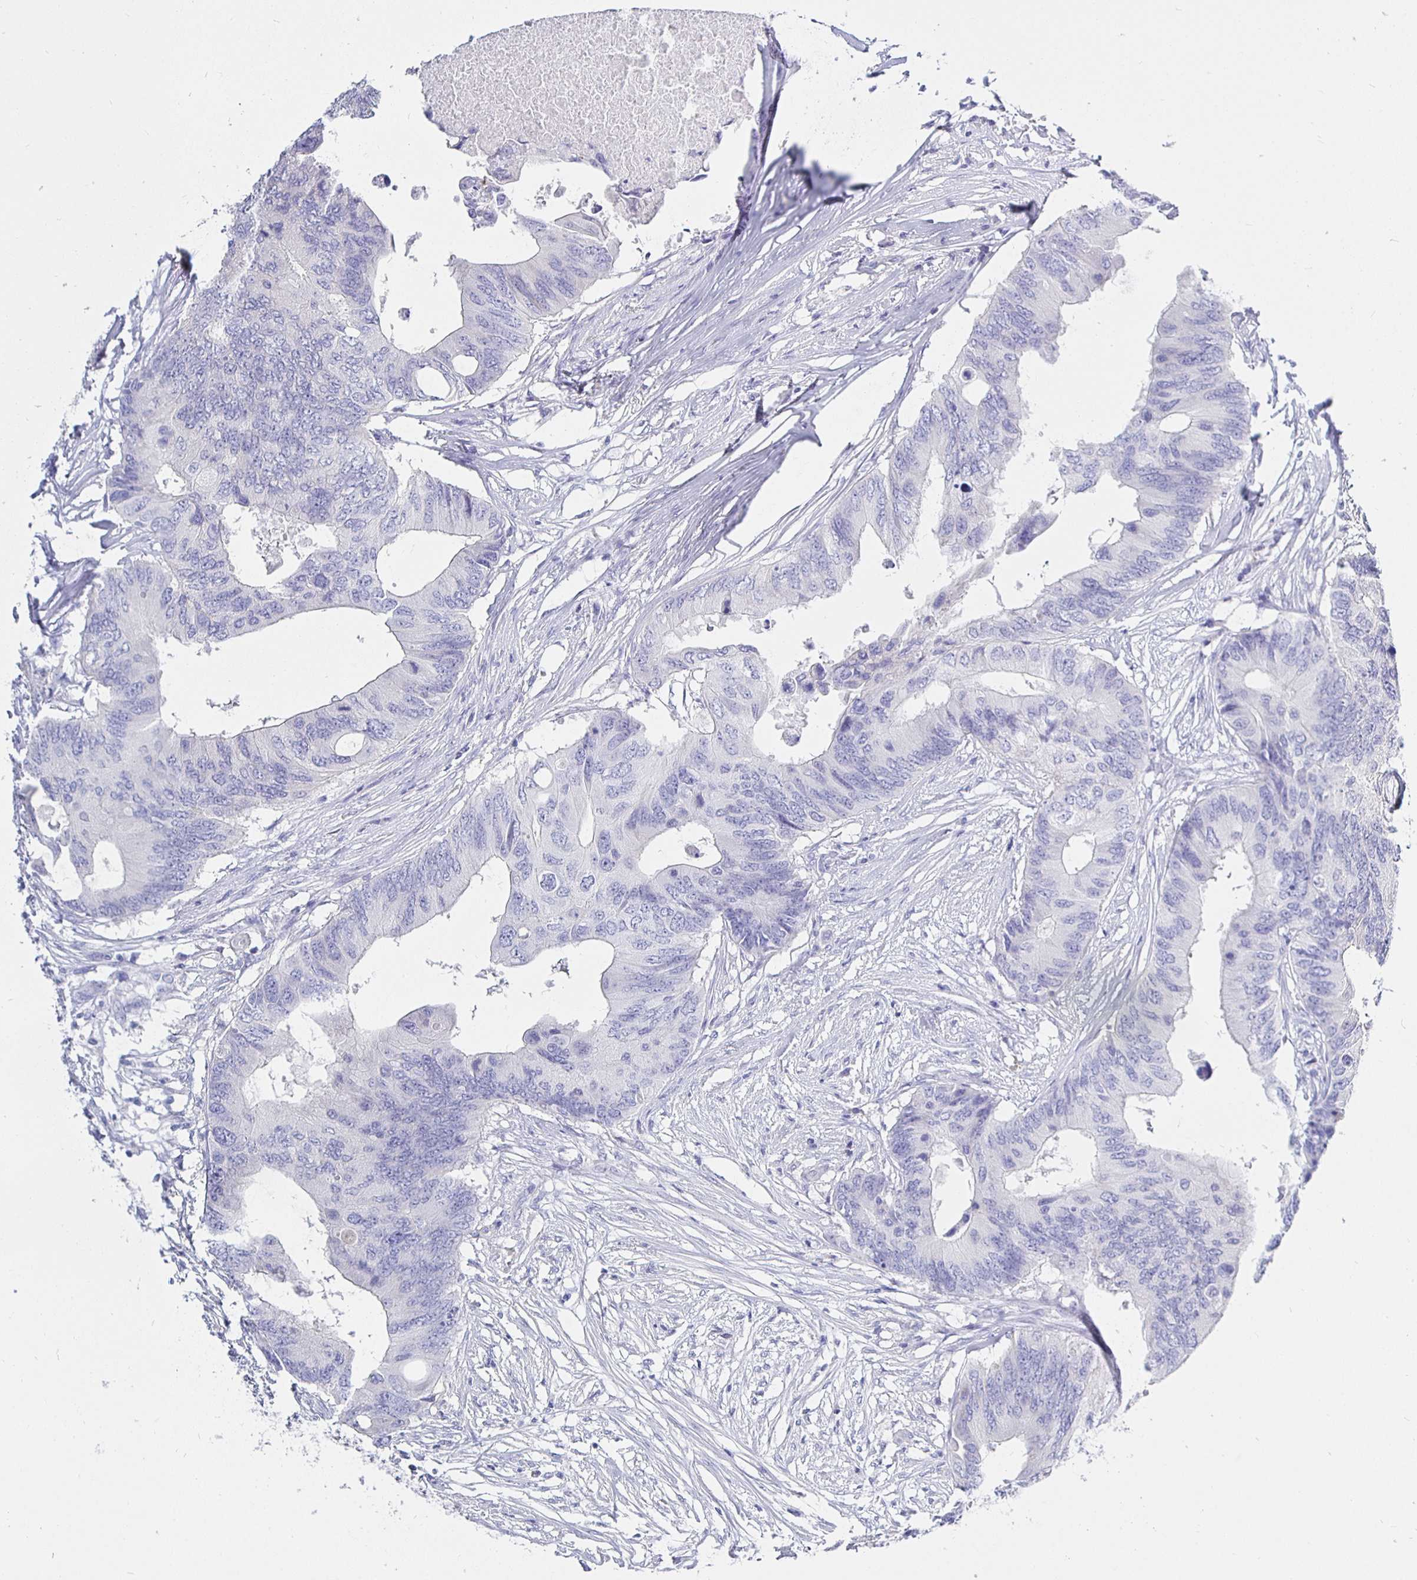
{"staining": {"intensity": "negative", "quantity": "none", "location": "none"}, "tissue": "colorectal cancer", "cell_type": "Tumor cells", "image_type": "cancer", "snomed": [{"axis": "morphology", "description": "Adenocarcinoma, NOS"}, {"axis": "topography", "description": "Colon"}], "caption": "Tumor cells show no significant staining in colorectal adenocarcinoma.", "gene": "UMOD", "patient": {"sex": "male", "age": 71}}